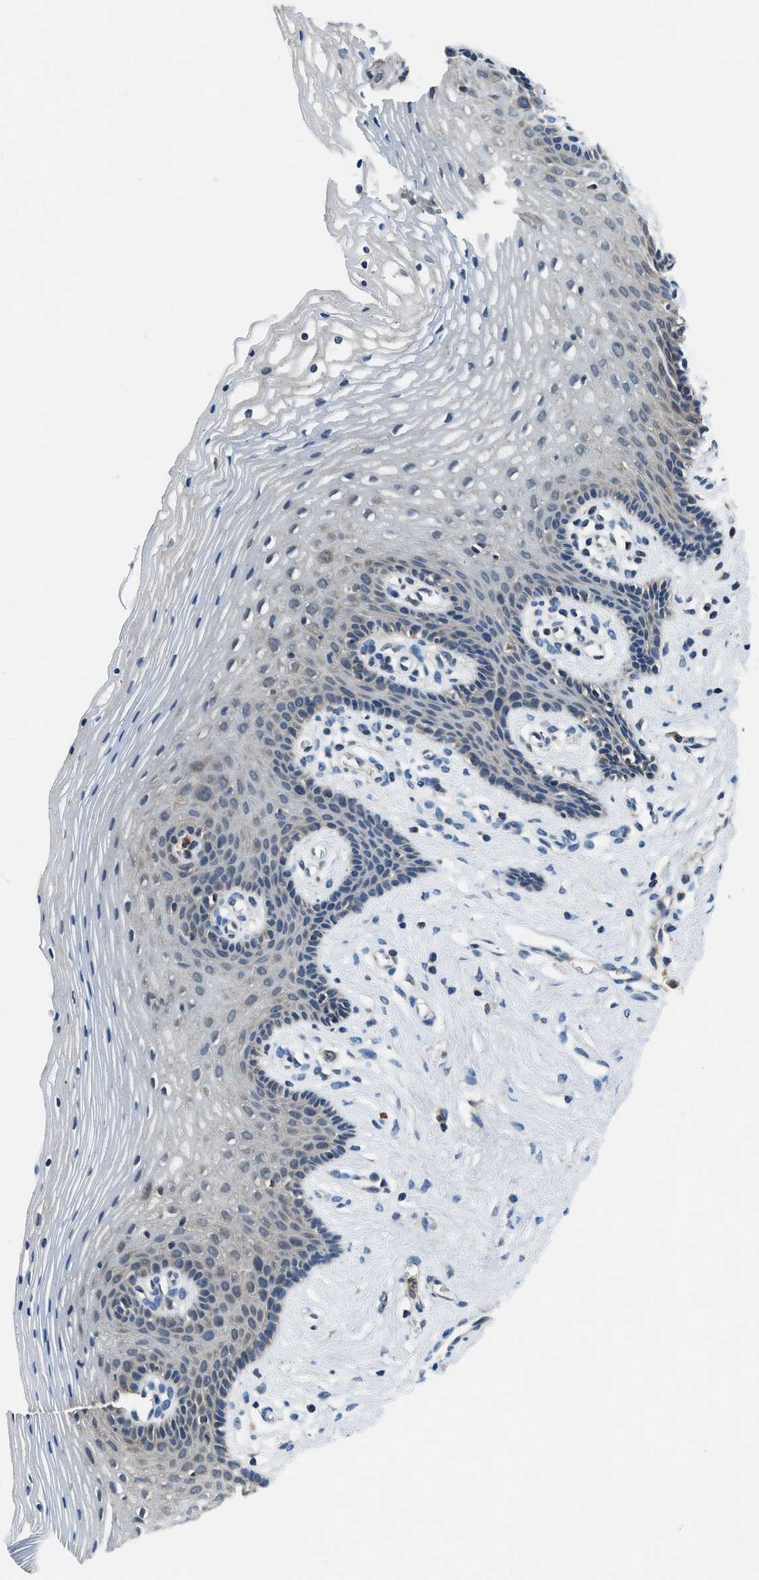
{"staining": {"intensity": "negative", "quantity": "none", "location": "none"}, "tissue": "vagina", "cell_type": "Squamous epithelial cells", "image_type": "normal", "snomed": [{"axis": "morphology", "description": "Normal tissue, NOS"}, {"axis": "topography", "description": "Vagina"}], "caption": "There is no significant staining in squamous epithelial cells of vagina. (IHC, brightfield microscopy, high magnification).", "gene": "PAFAH2", "patient": {"sex": "female", "age": 32}}